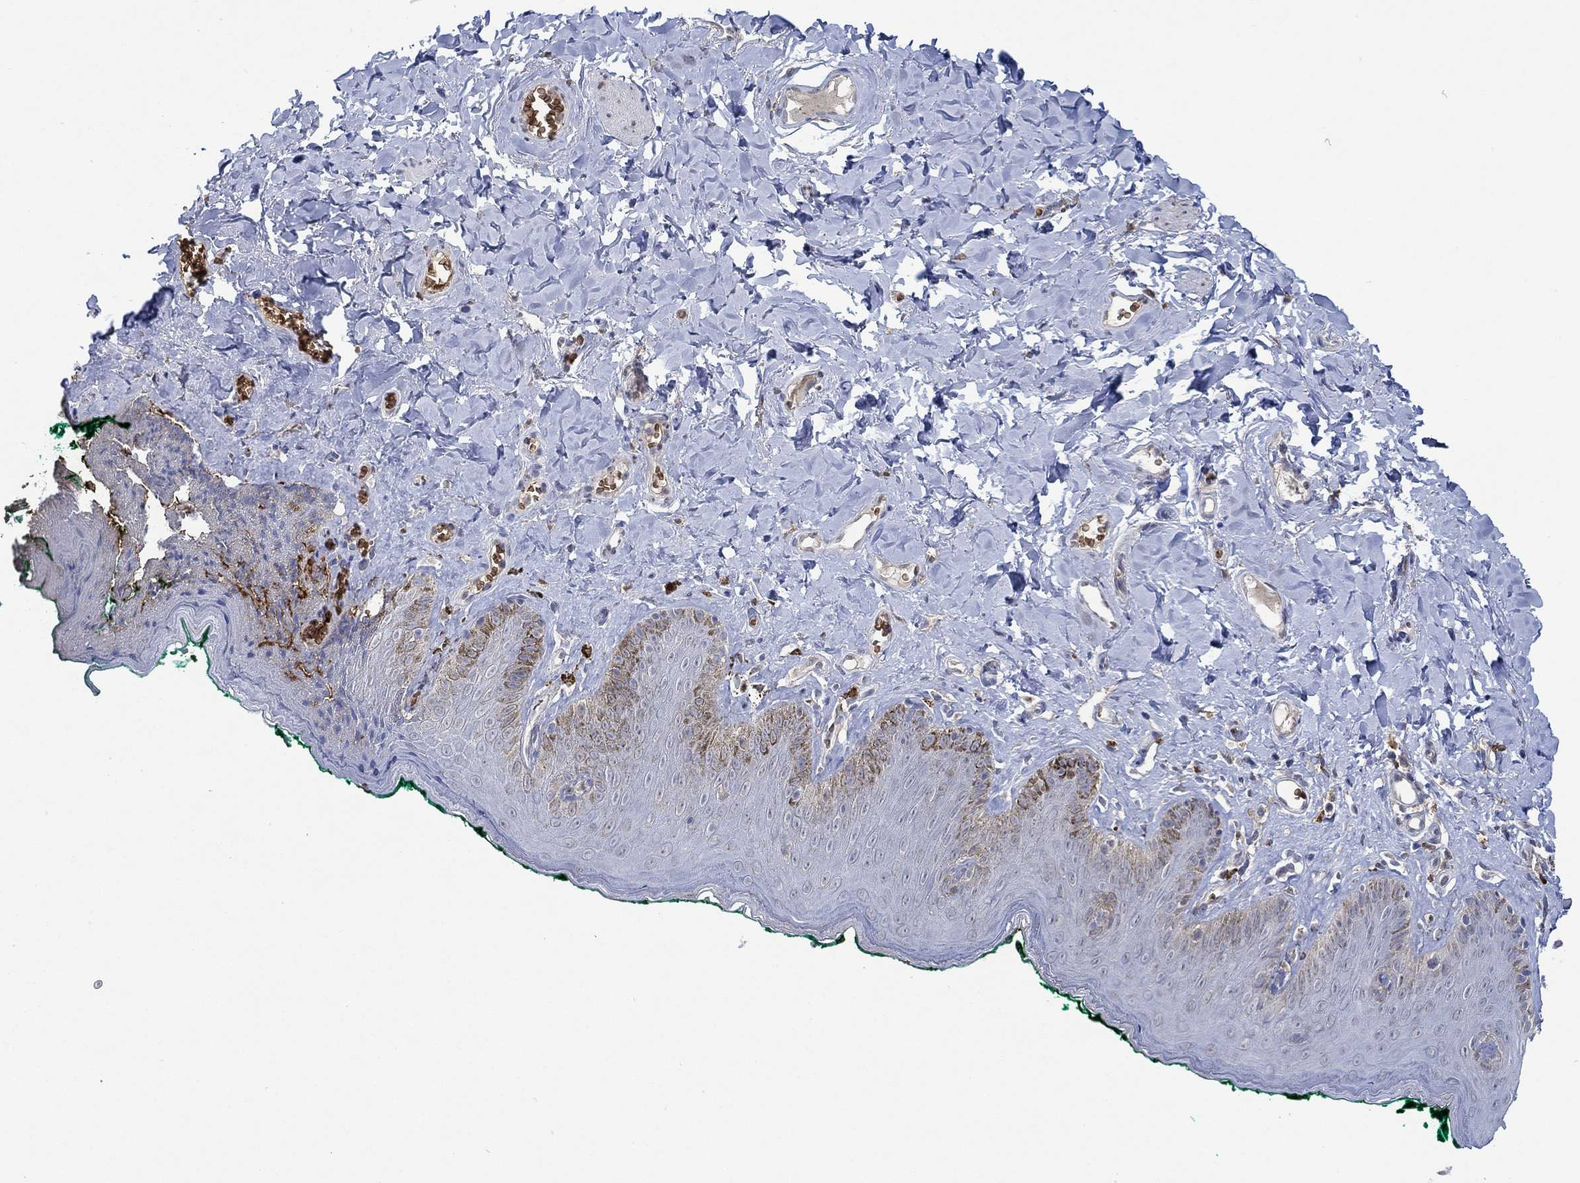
{"staining": {"intensity": "negative", "quantity": "none", "location": "none"}, "tissue": "skin", "cell_type": "Epidermal cells", "image_type": "normal", "snomed": [{"axis": "morphology", "description": "Normal tissue, NOS"}, {"axis": "topography", "description": "Vulva"}], "caption": "A histopathology image of human skin is negative for staining in epidermal cells. (DAB immunohistochemistry with hematoxylin counter stain).", "gene": "MPP1", "patient": {"sex": "female", "age": 66}}